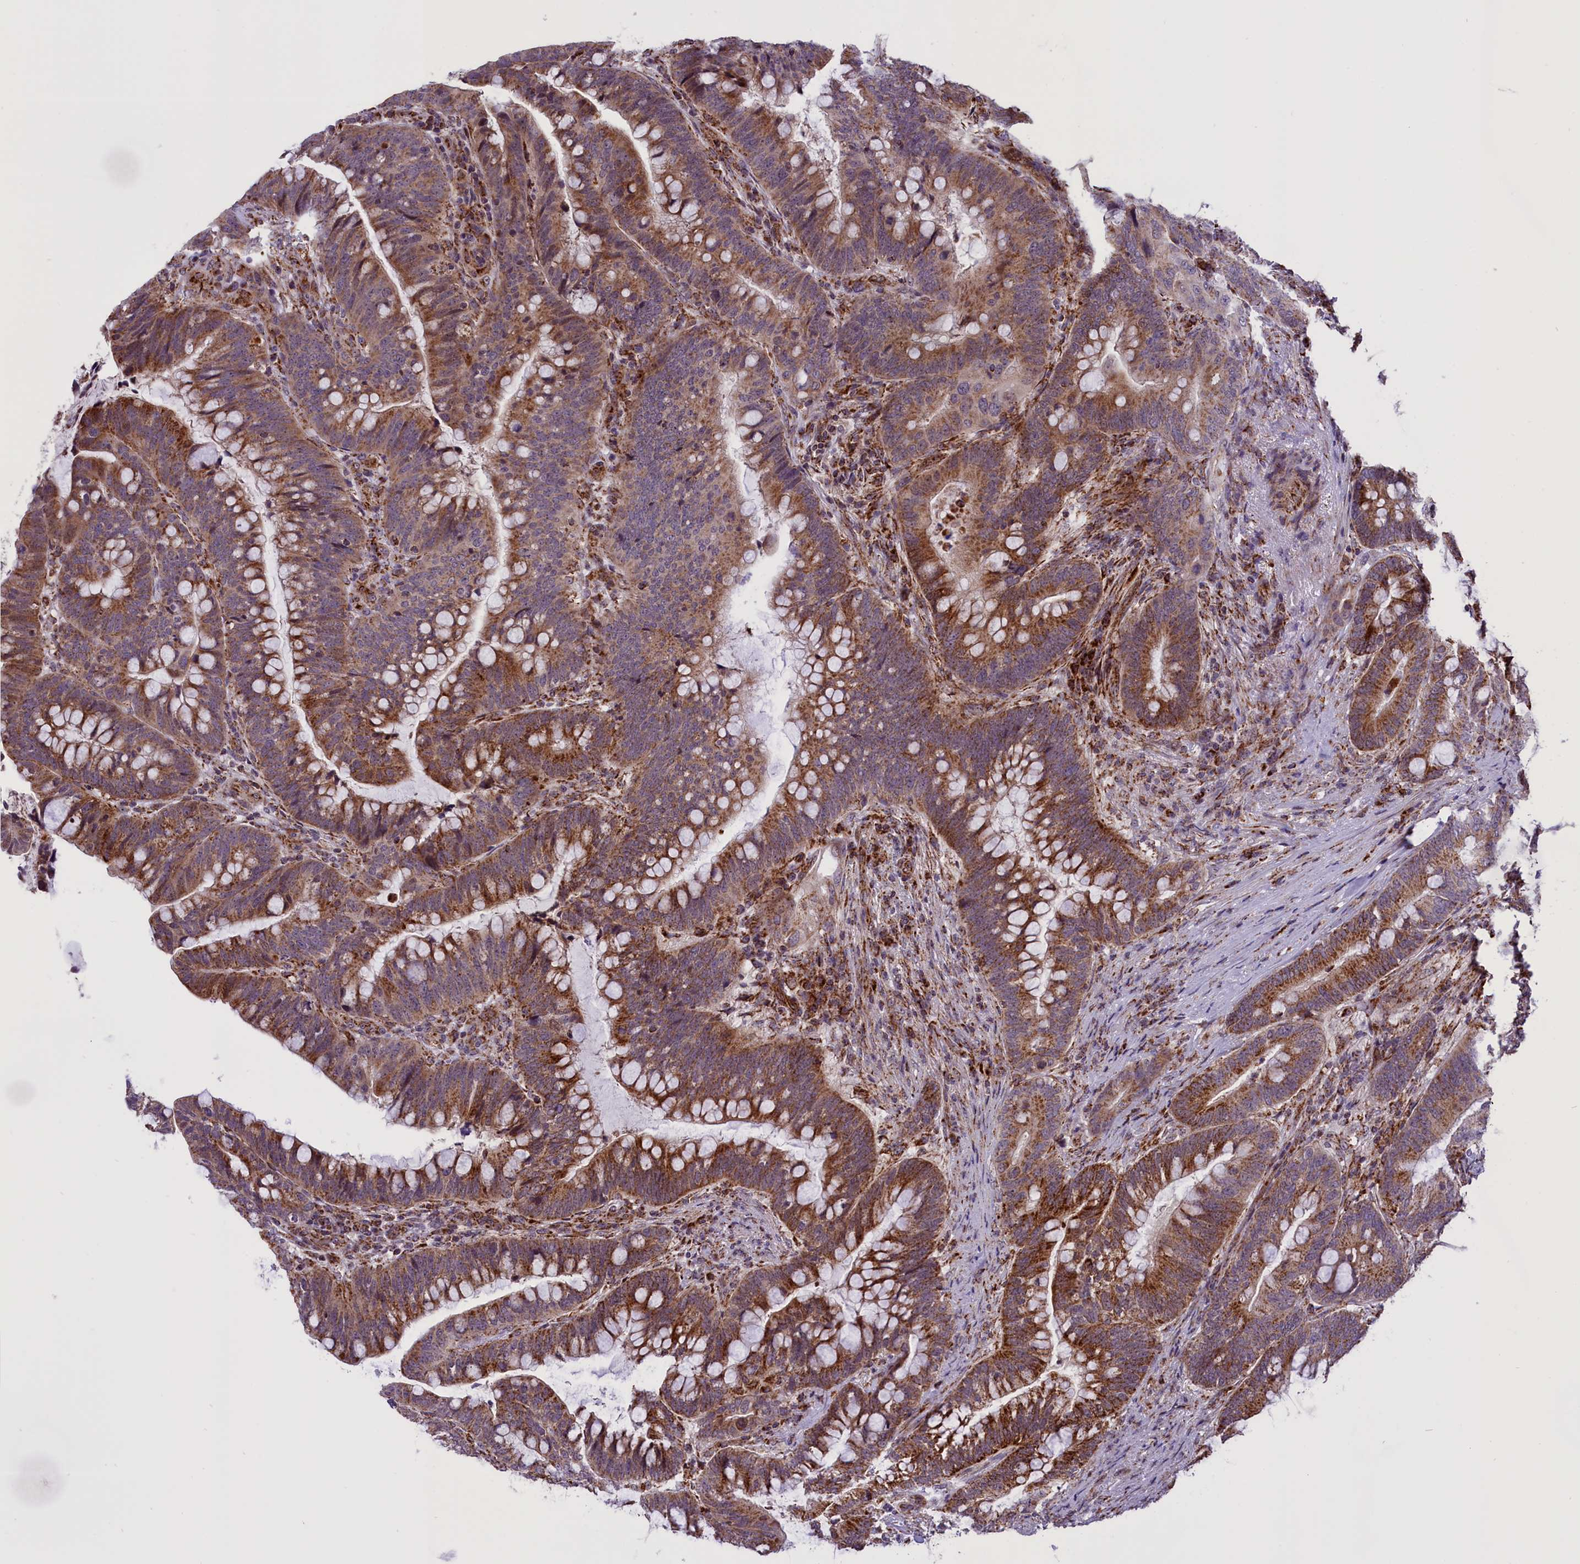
{"staining": {"intensity": "moderate", "quantity": ">75%", "location": "cytoplasmic/membranous"}, "tissue": "colorectal cancer", "cell_type": "Tumor cells", "image_type": "cancer", "snomed": [{"axis": "morphology", "description": "Adenocarcinoma, NOS"}, {"axis": "topography", "description": "Colon"}], "caption": "There is medium levels of moderate cytoplasmic/membranous positivity in tumor cells of colorectal adenocarcinoma, as demonstrated by immunohistochemical staining (brown color).", "gene": "NDUFS5", "patient": {"sex": "female", "age": 66}}